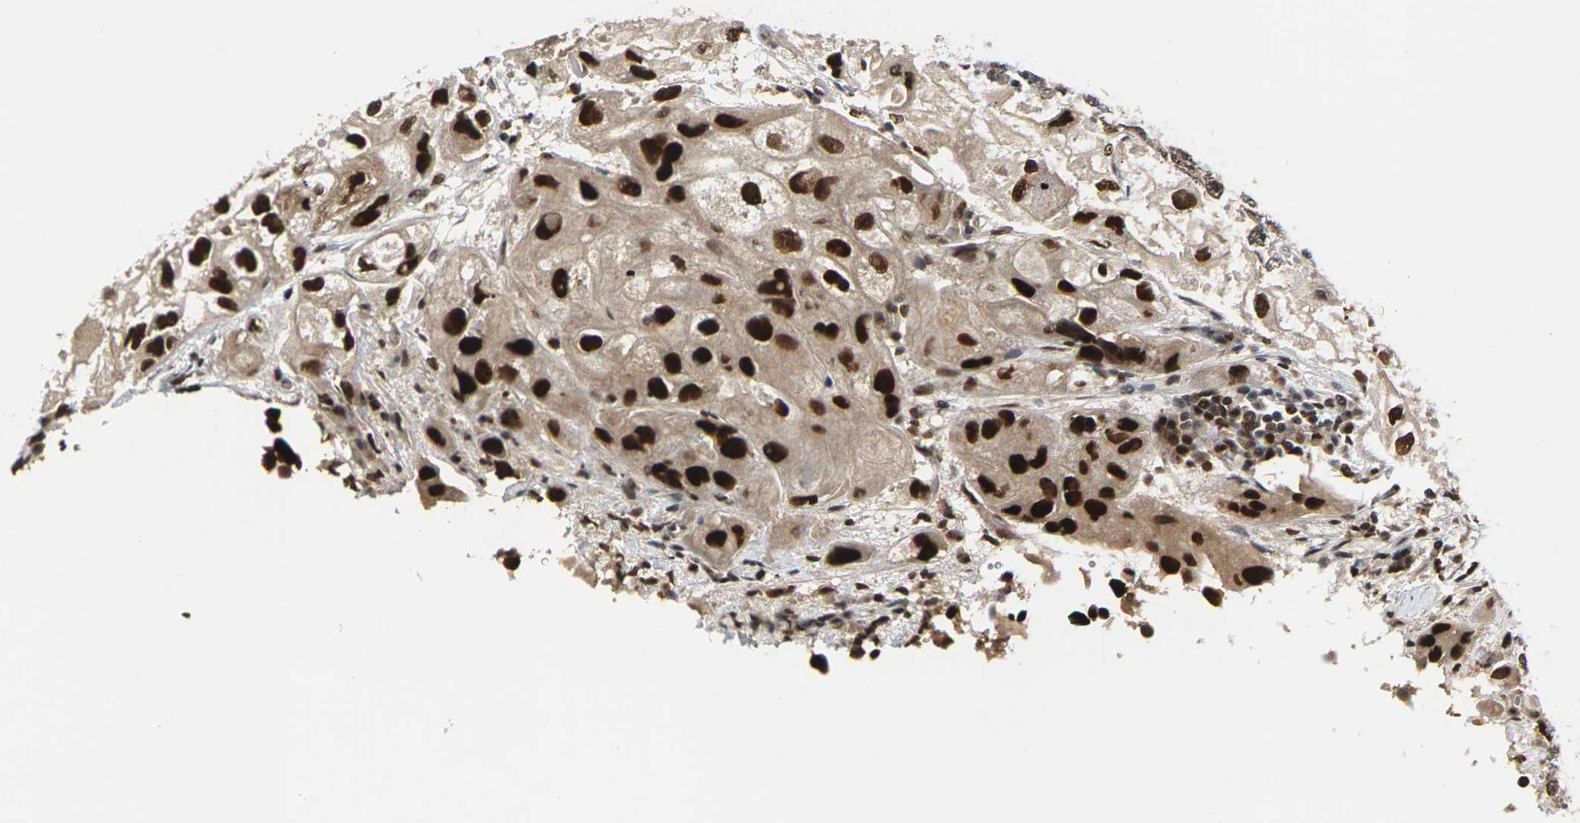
{"staining": {"intensity": "strong", "quantity": ">75%", "location": "nuclear"}, "tissue": "urothelial cancer", "cell_type": "Tumor cells", "image_type": "cancer", "snomed": [{"axis": "morphology", "description": "Urothelial carcinoma, High grade"}, {"axis": "topography", "description": "Urinary bladder"}], "caption": "Immunohistochemical staining of urothelial carcinoma (high-grade) displays strong nuclear protein staining in about >75% of tumor cells.", "gene": "NELFA", "patient": {"sex": "female", "age": 64}}